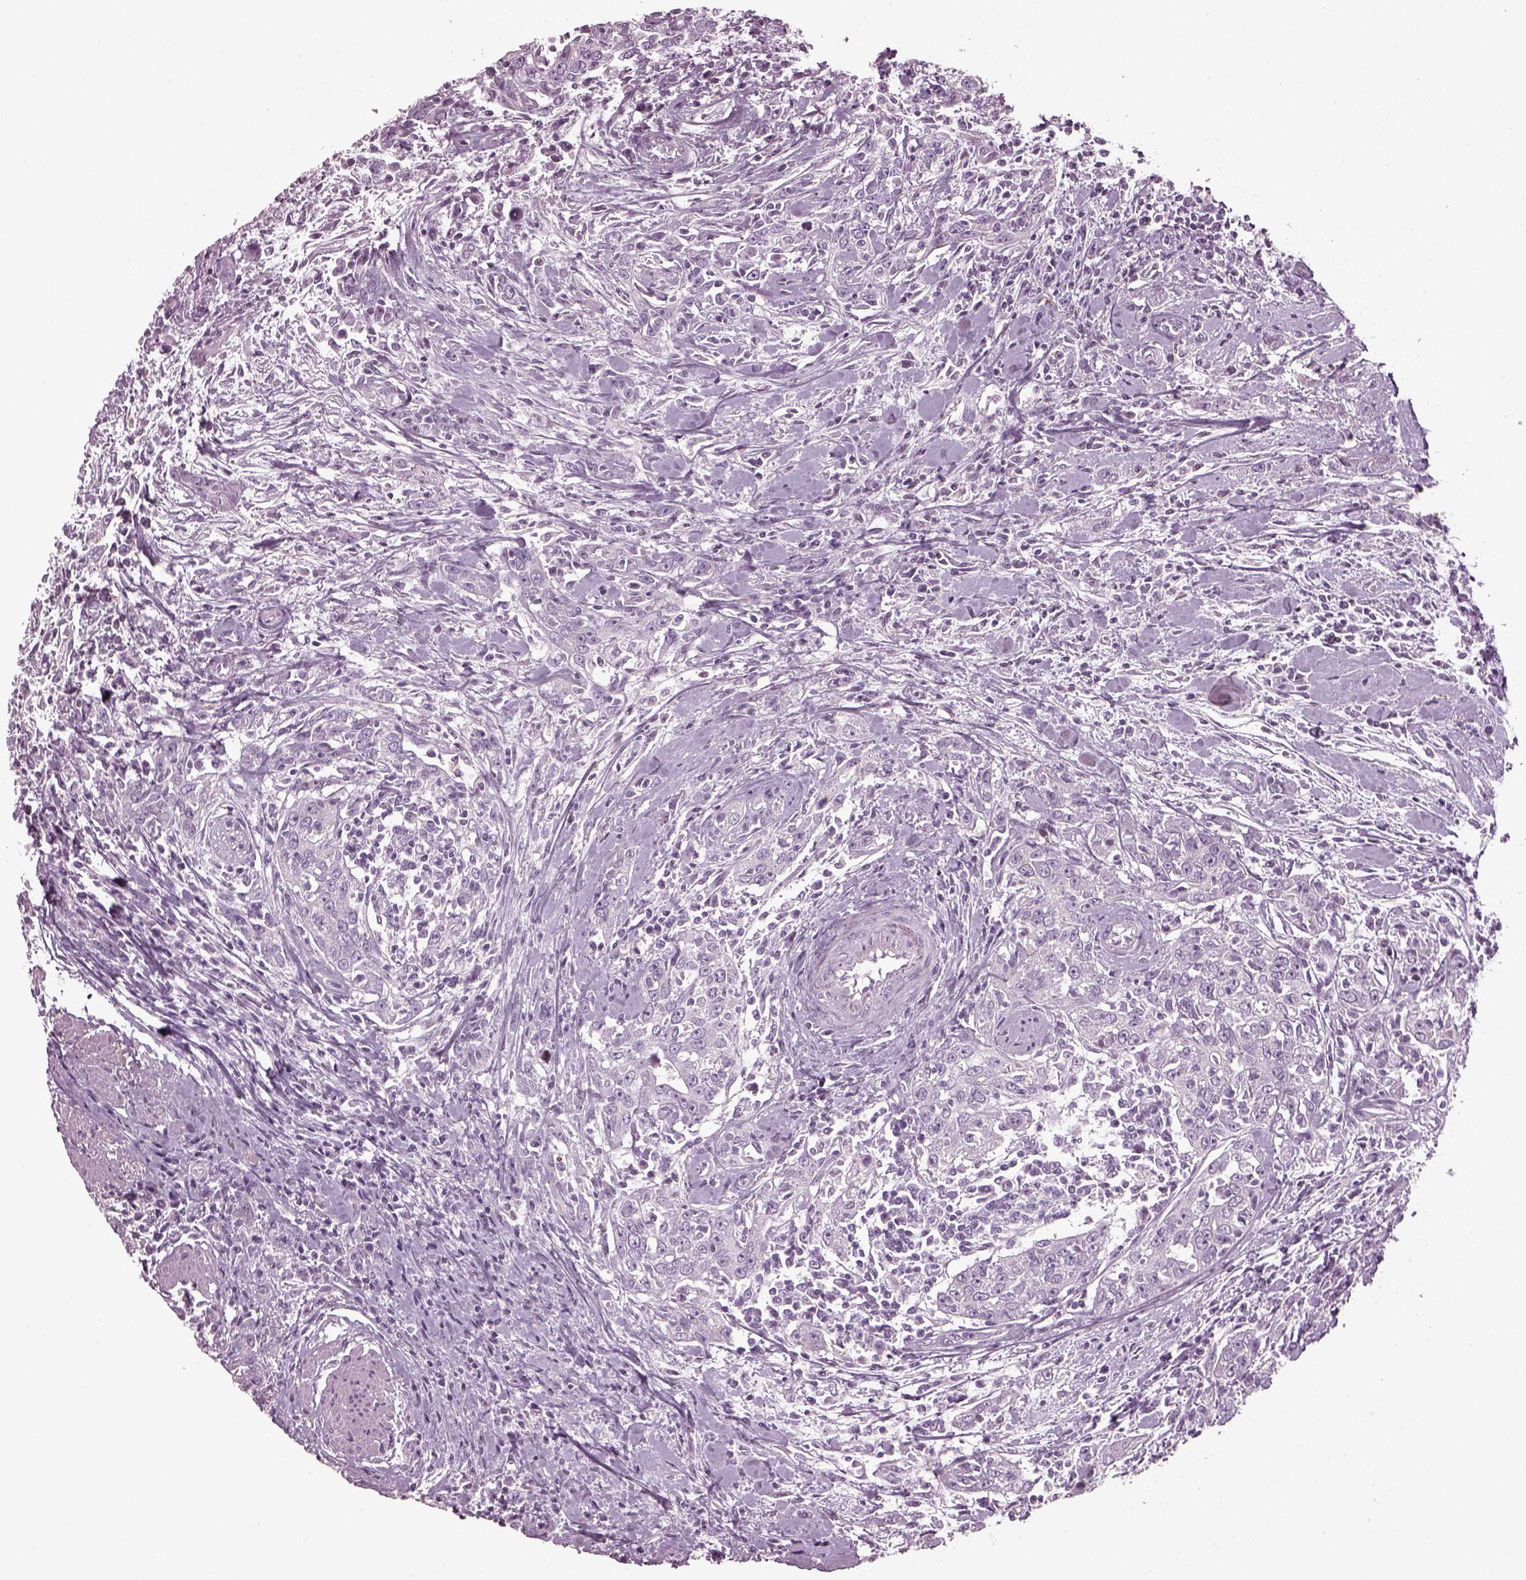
{"staining": {"intensity": "negative", "quantity": "none", "location": "none"}, "tissue": "urothelial cancer", "cell_type": "Tumor cells", "image_type": "cancer", "snomed": [{"axis": "morphology", "description": "Urothelial carcinoma, High grade"}, {"axis": "topography", "description": "Urinary bladder"}], "caption": "IHC of urothelial carcinoma (high-grade) shows no positivity in tumor cells.", "gene": "DPYSL5", "patient": {"sex": "male", "age": 83}}